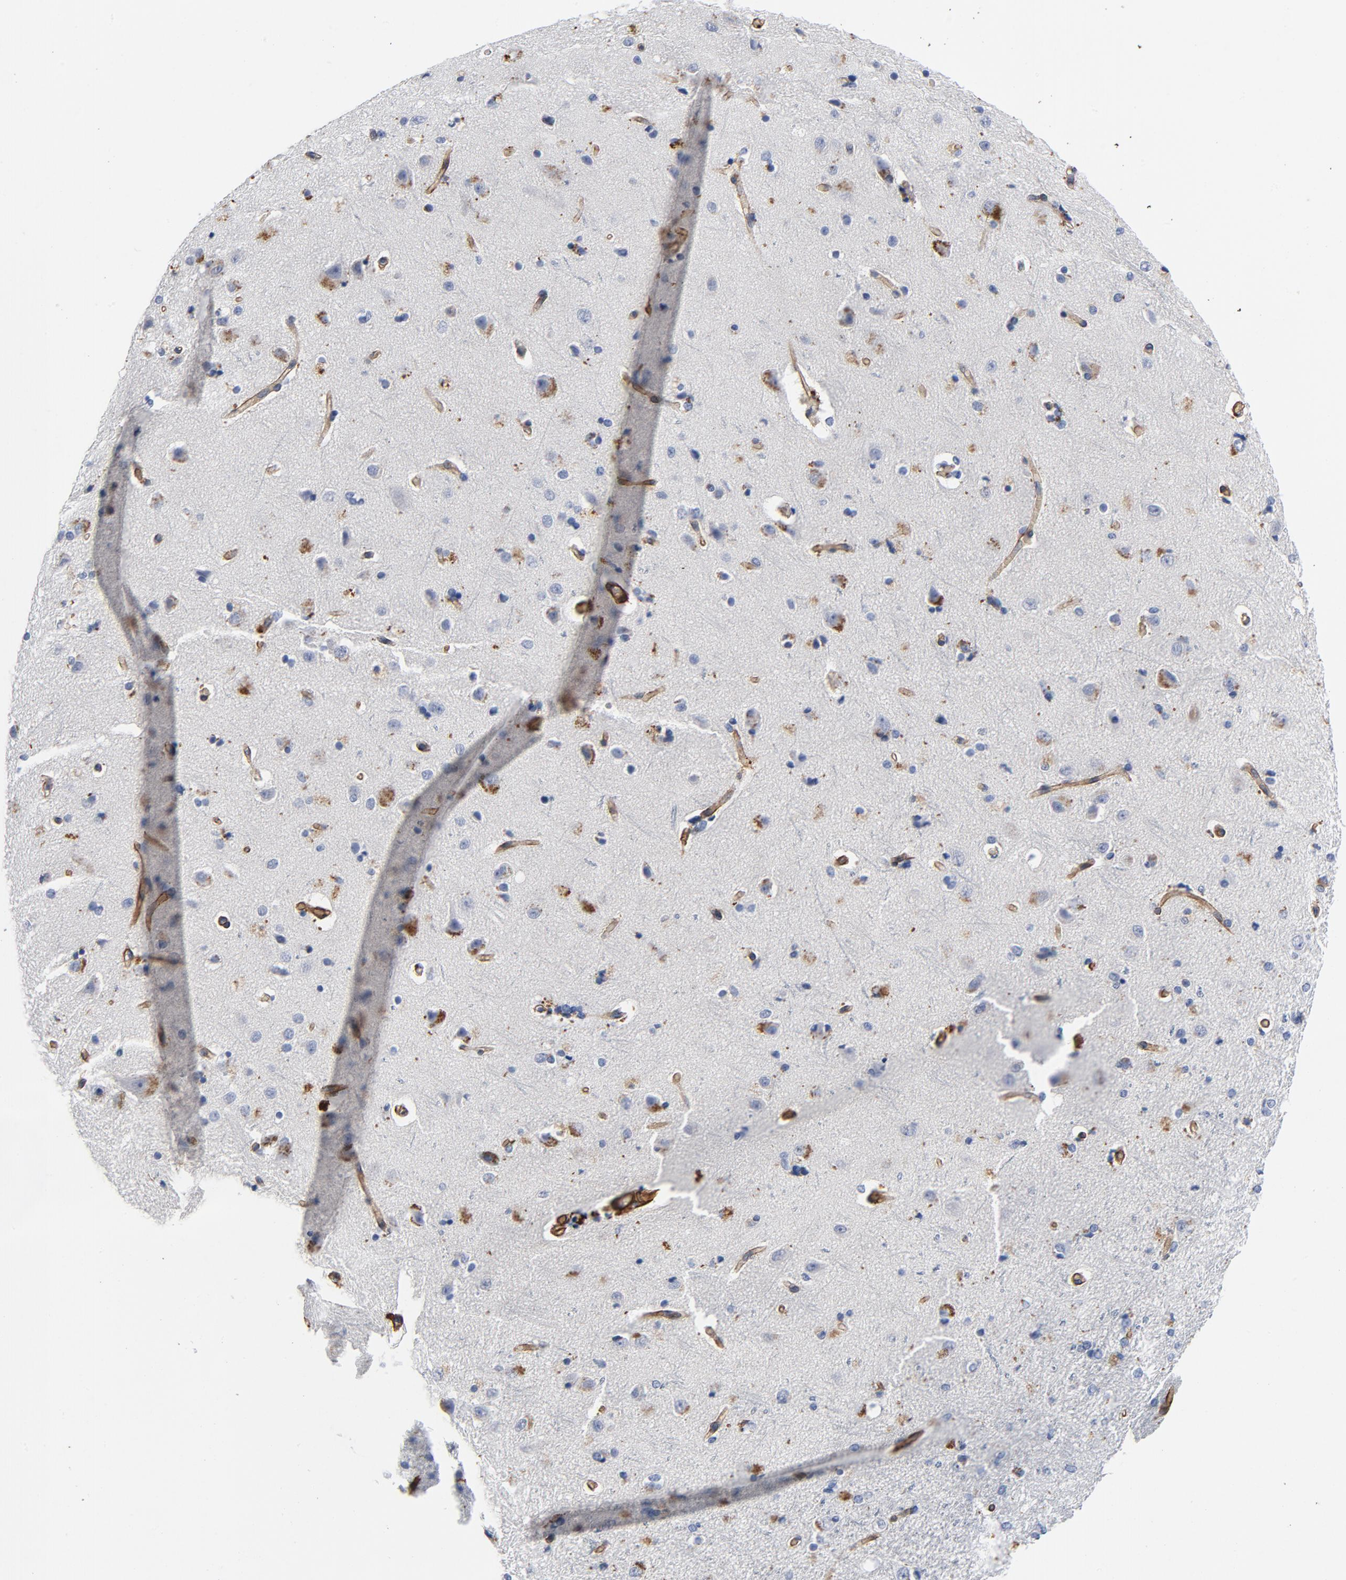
{"staining": {"intensity": "strong", "quantity": ">75%", "location": "cytoplasmic/membranous"}, "tissue": "cerebral cortex", "cell_type": "Endothelial cells", "image_type": "normal", "snomed": [{"axis": "morphology", "description": "Normal tissue, NOS"}, {"axis": "topography", "description": "Cerebral cortex"}], "caption": "IHC staining of normal cerebral cortex, which displays high levels of strong cytoplasmic/membranous staining in about >75% of endothelial cells indicating strong cytoplasmic/membranous protein positivity. The staining was performed using DAB (3,3'-diaminobenzidine) (brown) for protein detection and nuclei were counterstained in hematoxylin (blue).", "gene": "LAMC1", "patient": {"sex": "male", "age": 62}}